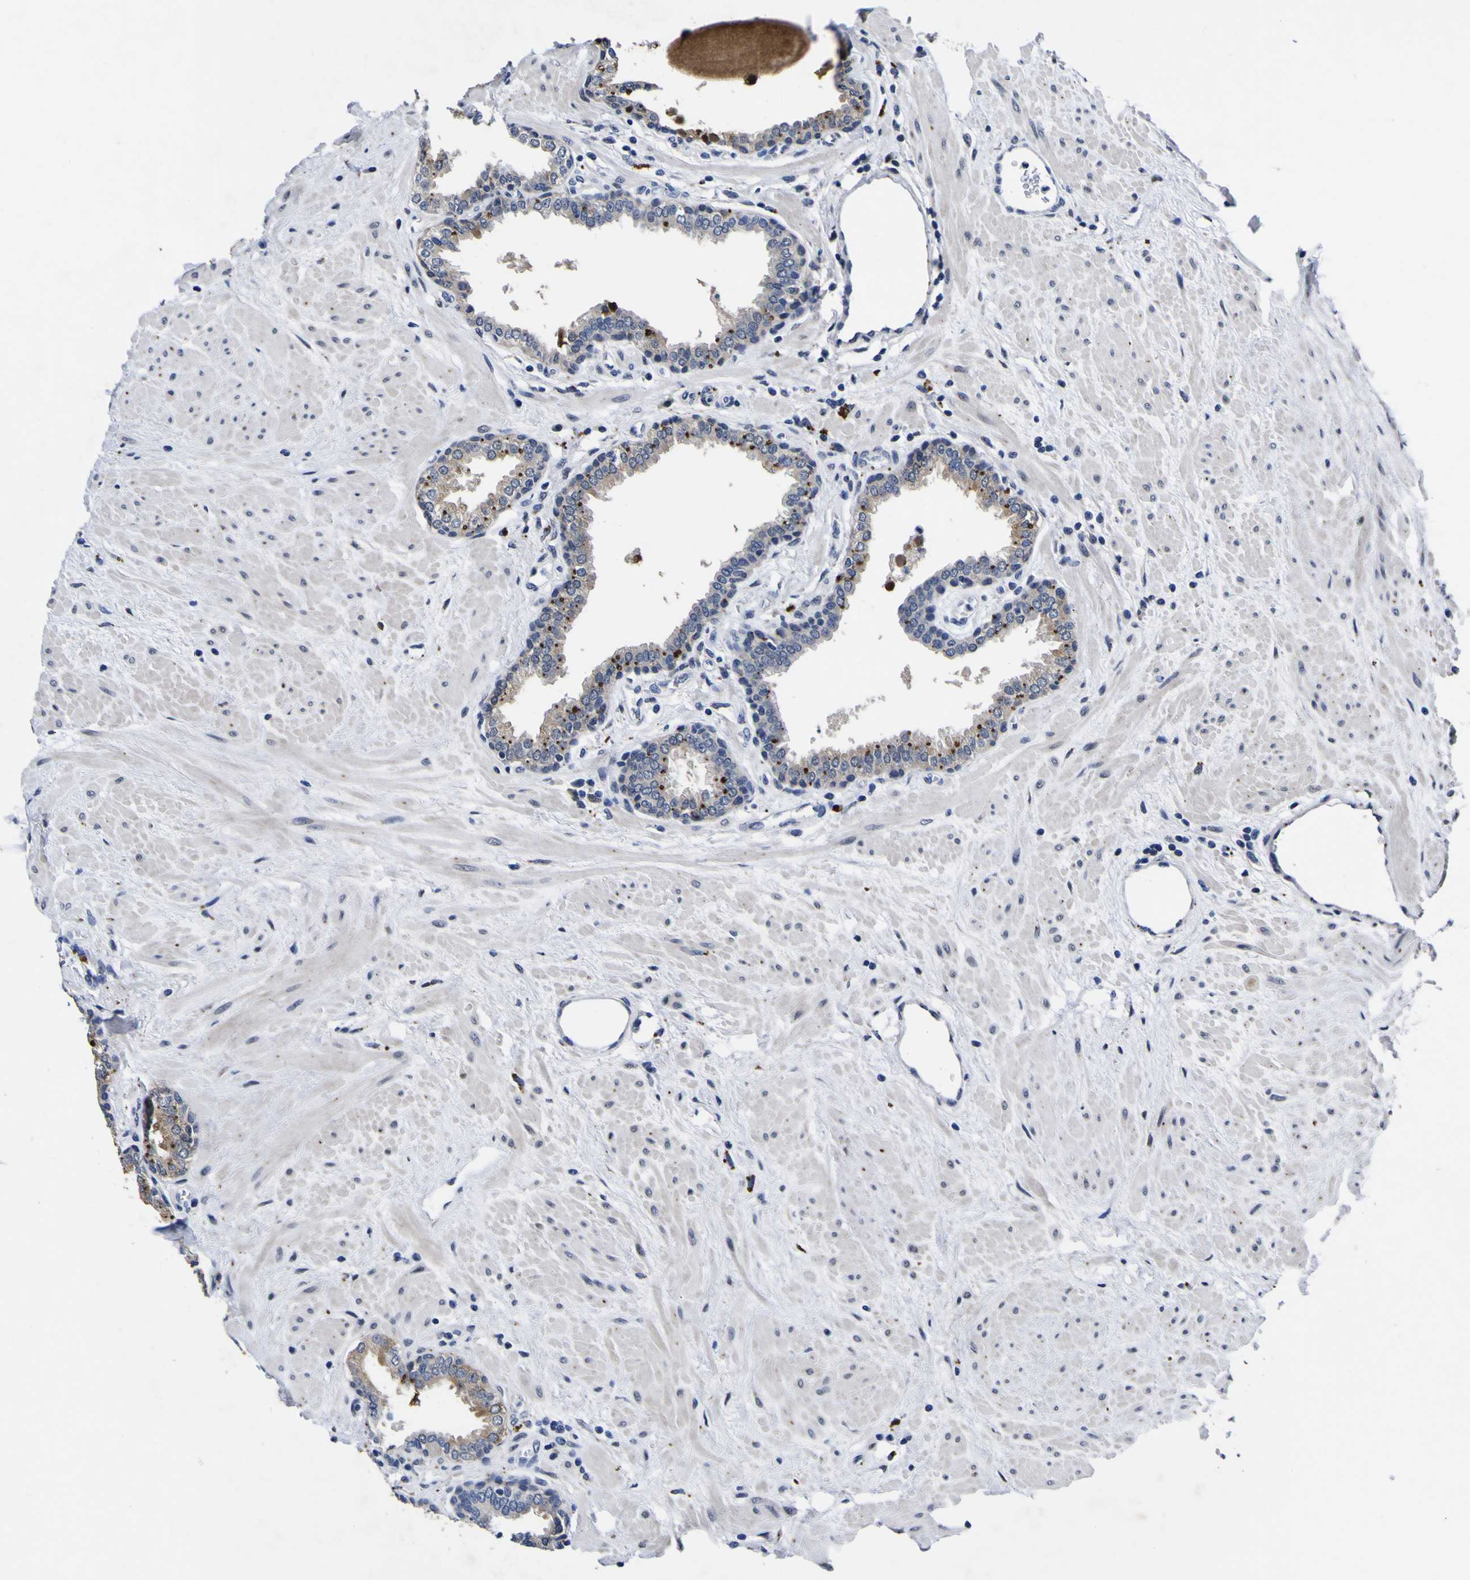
{"staining": {"intensity": "moderate", "quantity": "25%-75%", "location": "cytoplasmic/membranous"}, "tissue": "prostate", "cell_type": "Glandular cells", "image_type": "normal", "snomed": [{"axis": "morphology", "description": "Normal tissue, NOS"}, {"axis": "topography", "description": "Prostate"}], "caption": "This is a photomicrograph of IHC staining of normal prostate, which shows moderate staining in the cytoplasmic/membranous of glandular cells.", "gene": "IGFLR1", "patient": {"sex": "male", "age": 51}}